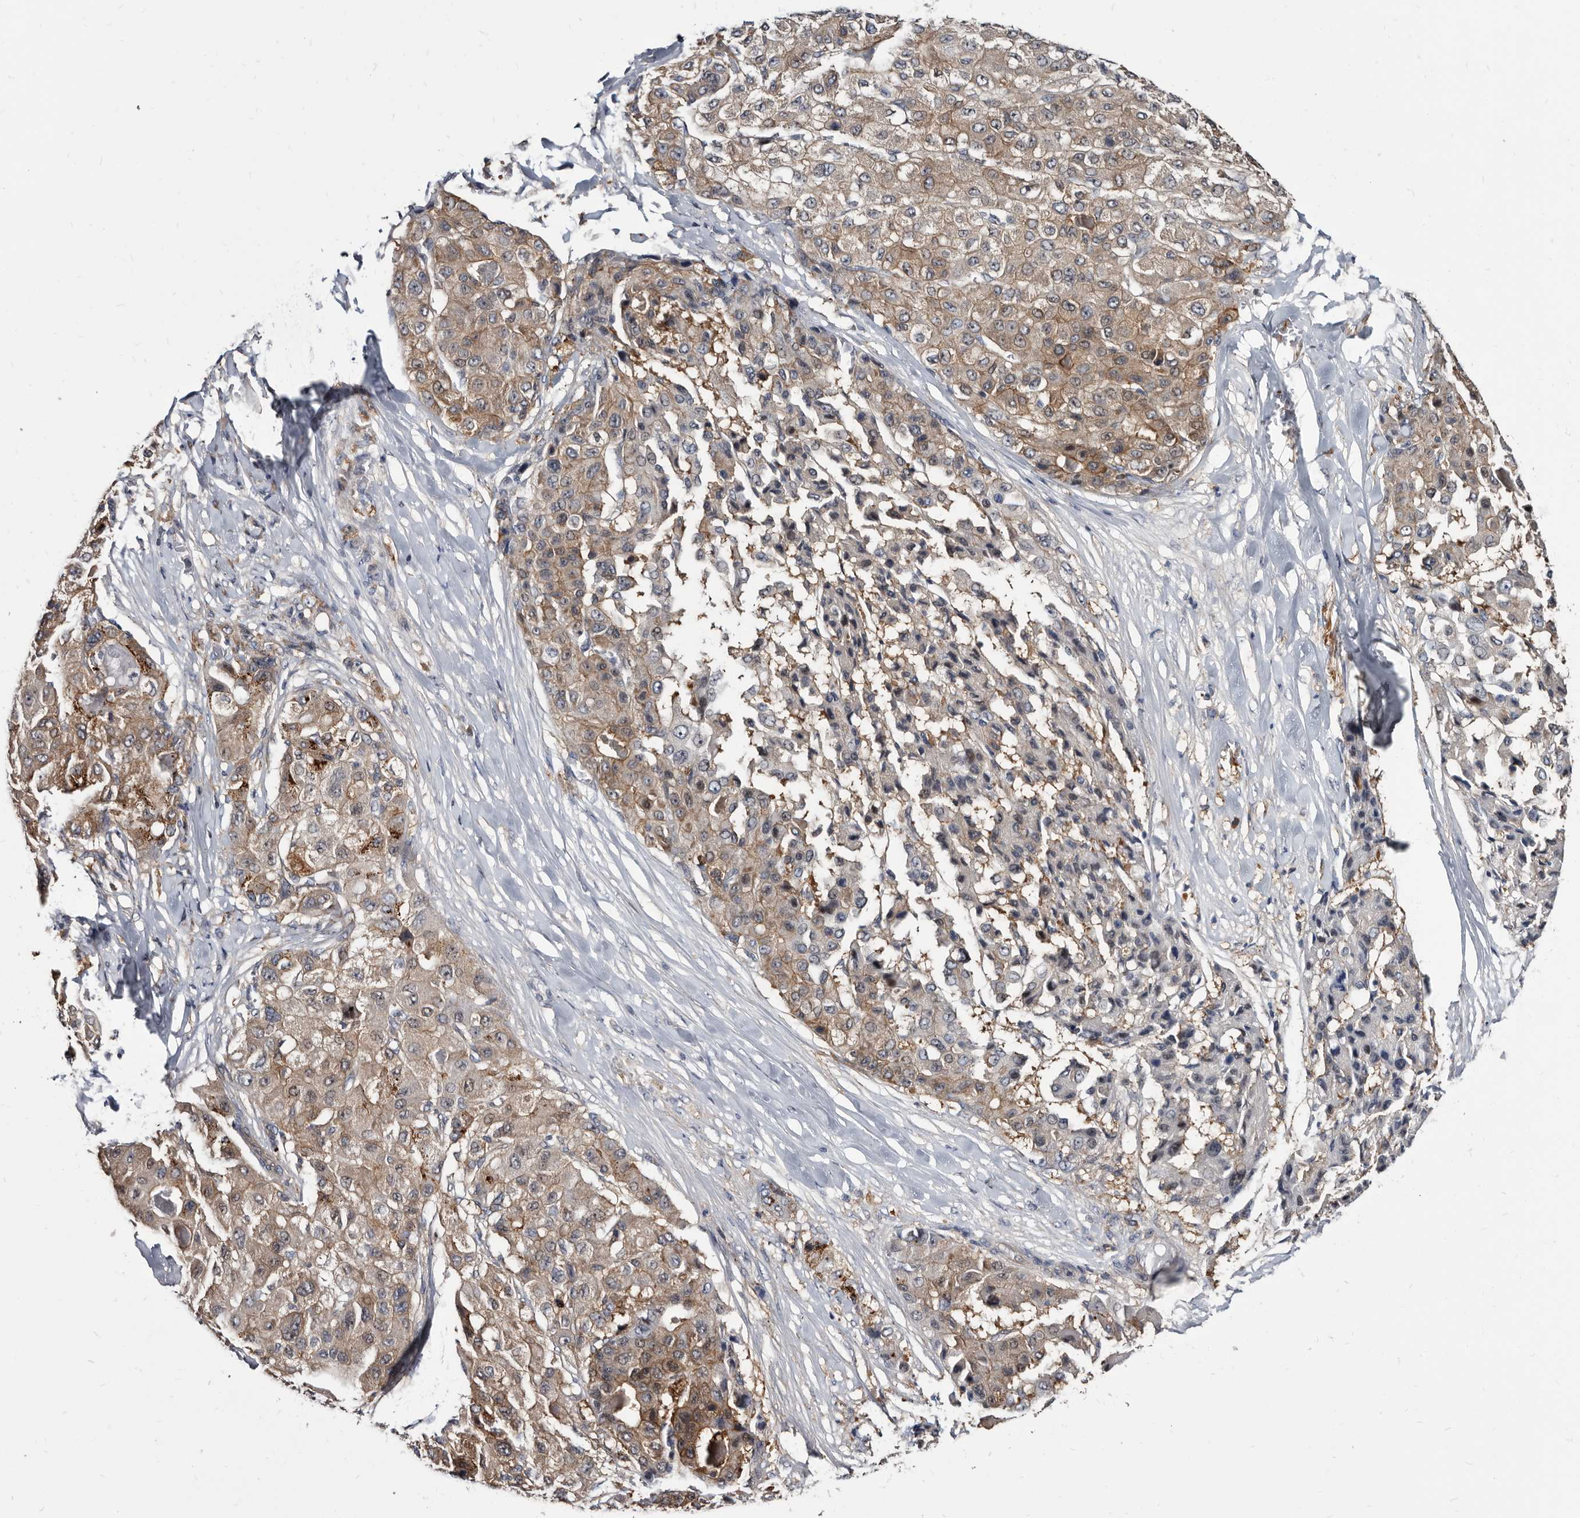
{"staining": {"intensity": "weak", "quantity": ">75%", "location": "cytoplasmic/membranous"}, "tissue": "liver cancer", "cell_type": "Tumor cells", "image_type": "cancer", "snomed": [{"axis": "morphology", "description": "Carcinoma, Hepatocellular, NOS"}, {"axis": "topography", "description": "Liver"}], "caption": "An immunohistochemistry image of tumor tissue is shown. Protein staining in brown labels weak cytoplasmic/membranous positivity in hepatocellular carcinoma (liver) within tumor cells.", "gene": "ABCF2", "patient": {"sex": "male", "age": 80}}